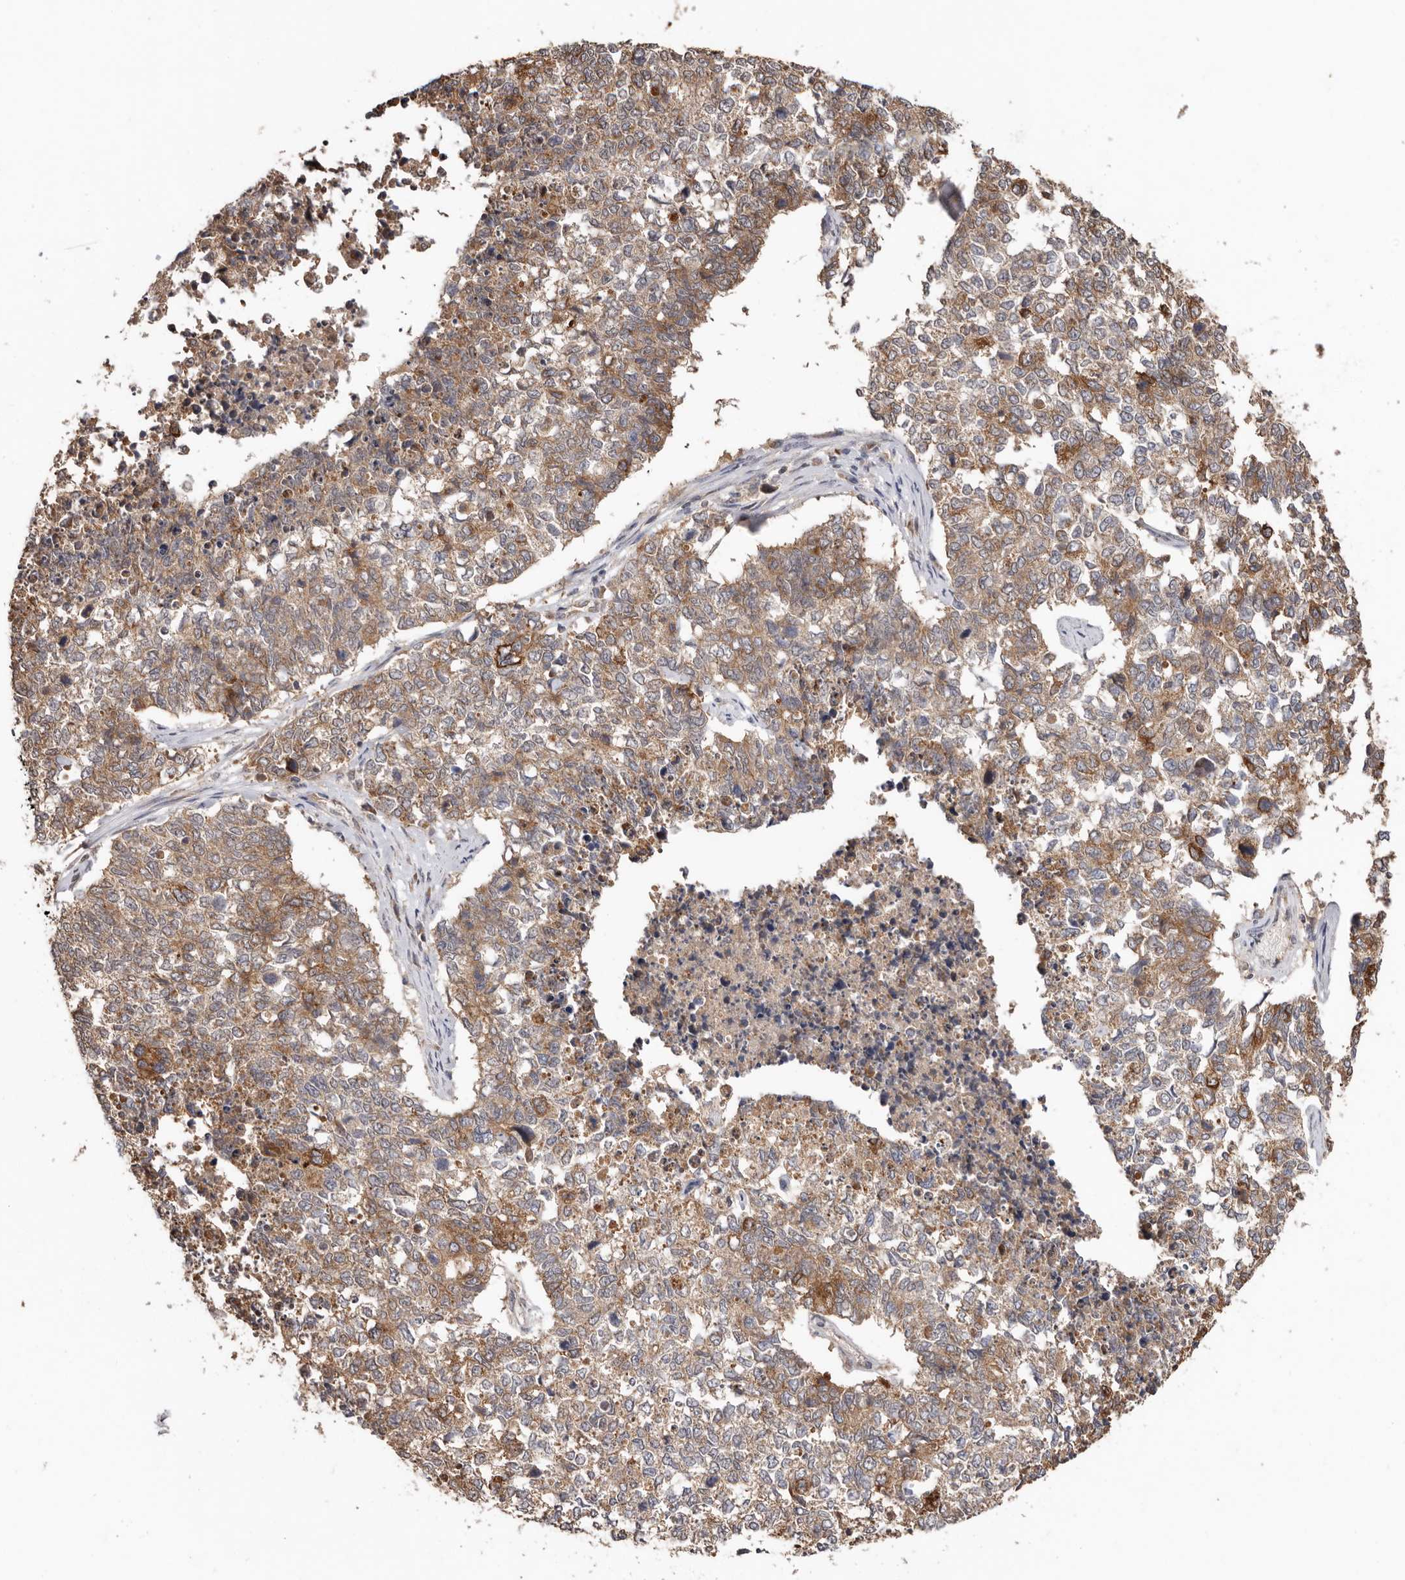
{"staining": {"intensity": "moderate", "quantity": ">75%", "location": "cytoplasmic/membranous"}, "tissue": "cervical cancer", "cell_type": "Tumor cells", "image_type": "cancer", "snomed": [{"axis": "morphology", "description": "Squamous cell carcinoma, NOS"}, {"axis": "topography", "description": "Cervix"}], "caption": "Cervical cancer stained with immunohistochemistry exhibits moderate cytoplasmic/membranous positivity in about >75% of tumor cells. The staining was performed using DAB (3,3'-diaminobenzidine) to visualize the protein expression in brown, while the nuclei were stained in blue with hematoxylin (Magnification: 20x).", "gene": "RSPO2", "patient": {"sex": "female", "age": 63}}